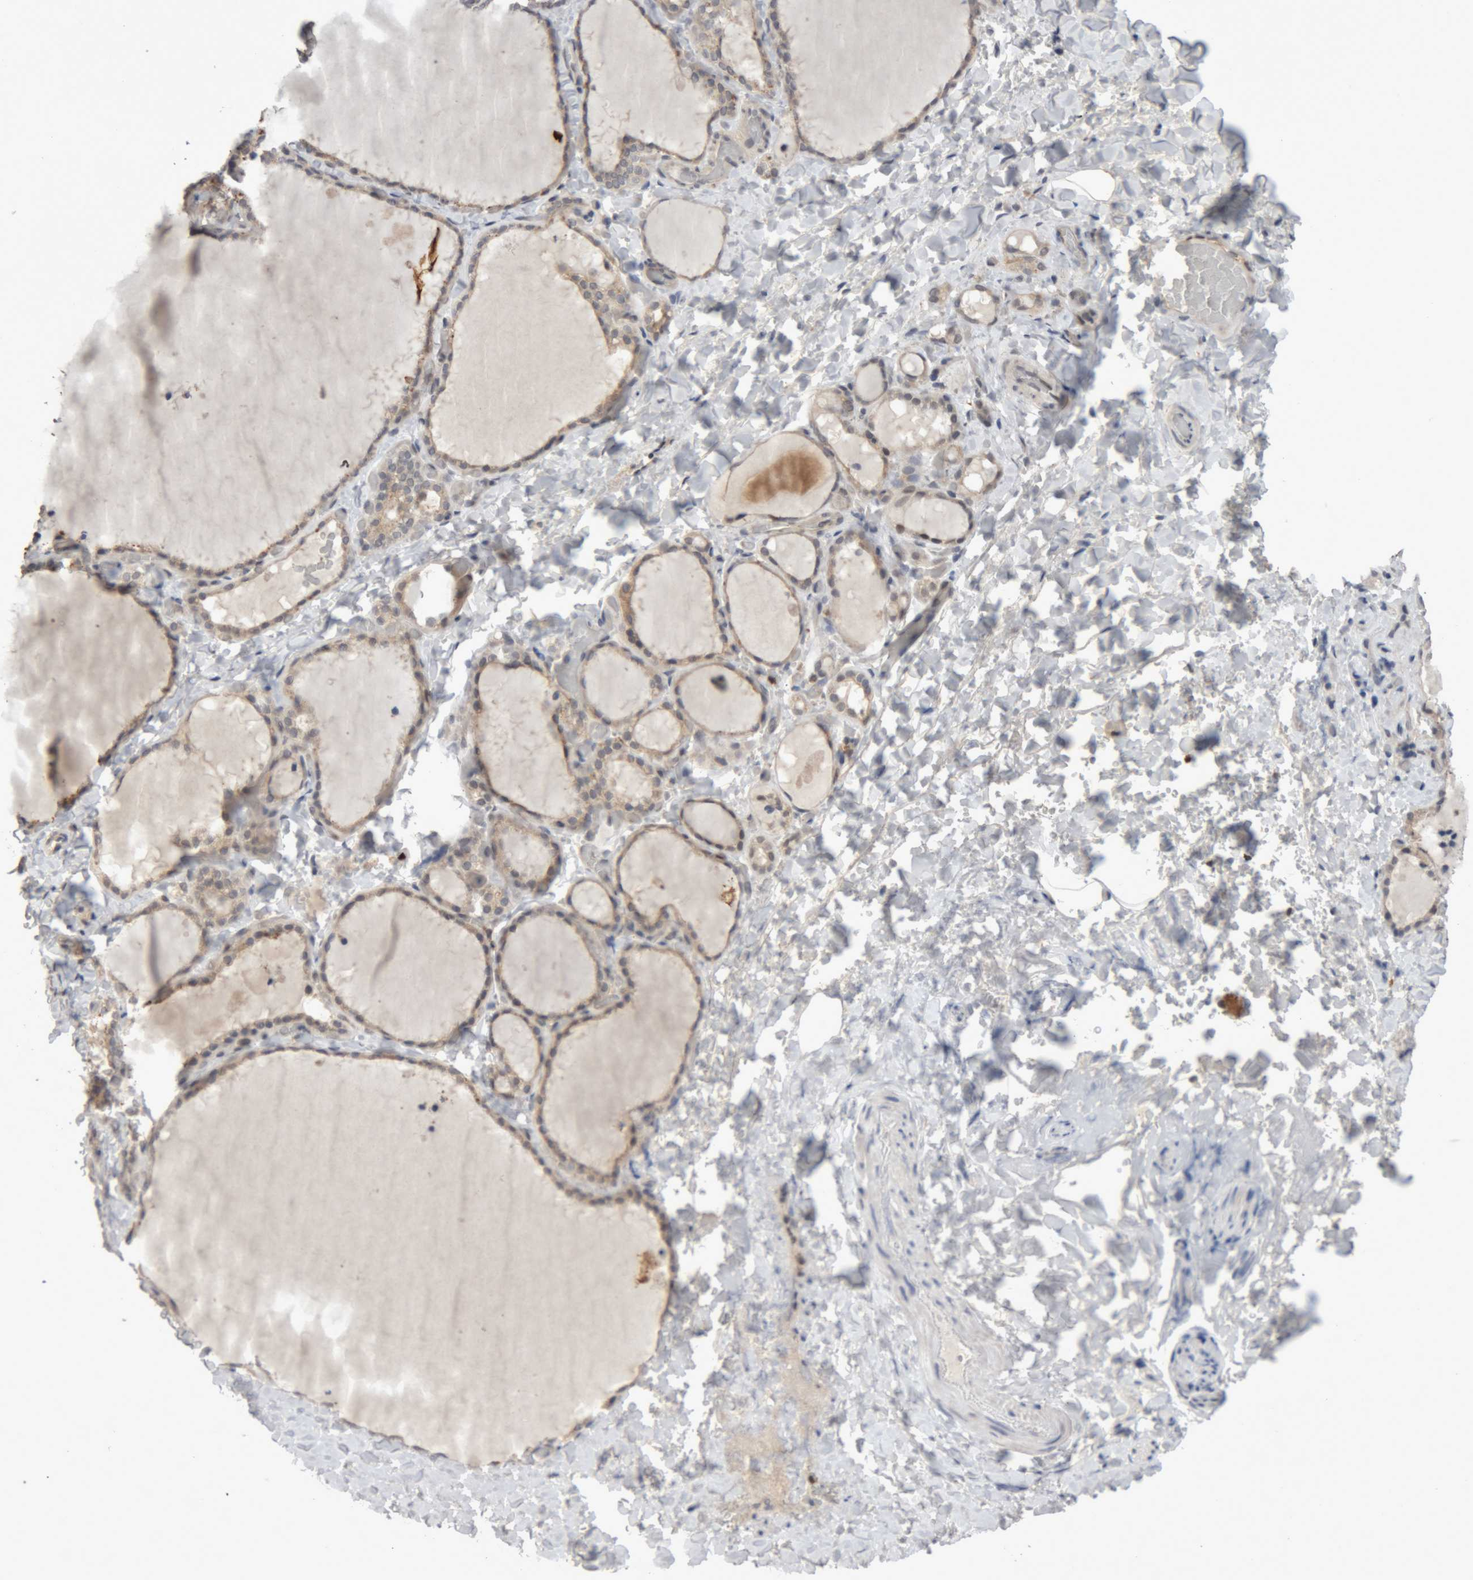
{"staining": {"intensity": "weak", "quantity": ">75%", "location": "cytoplasmic/membranous"}, "tissue": "thyroid gland", "cell_type": "Glandular cells", "image_type": "normal", "snomed": [{"axis": "morphology", "description": "Normal tissue, NOS"}, {"axis": "topography", "description": "Thyroid gland"}], "caption": "Glandular cells demonstrate weak cytoplasmic/membranous positivity in about >75% of cells in normal thyroid gland.", "gene": "NFATC2", "patient": {"sex": "female", "age": 22}}